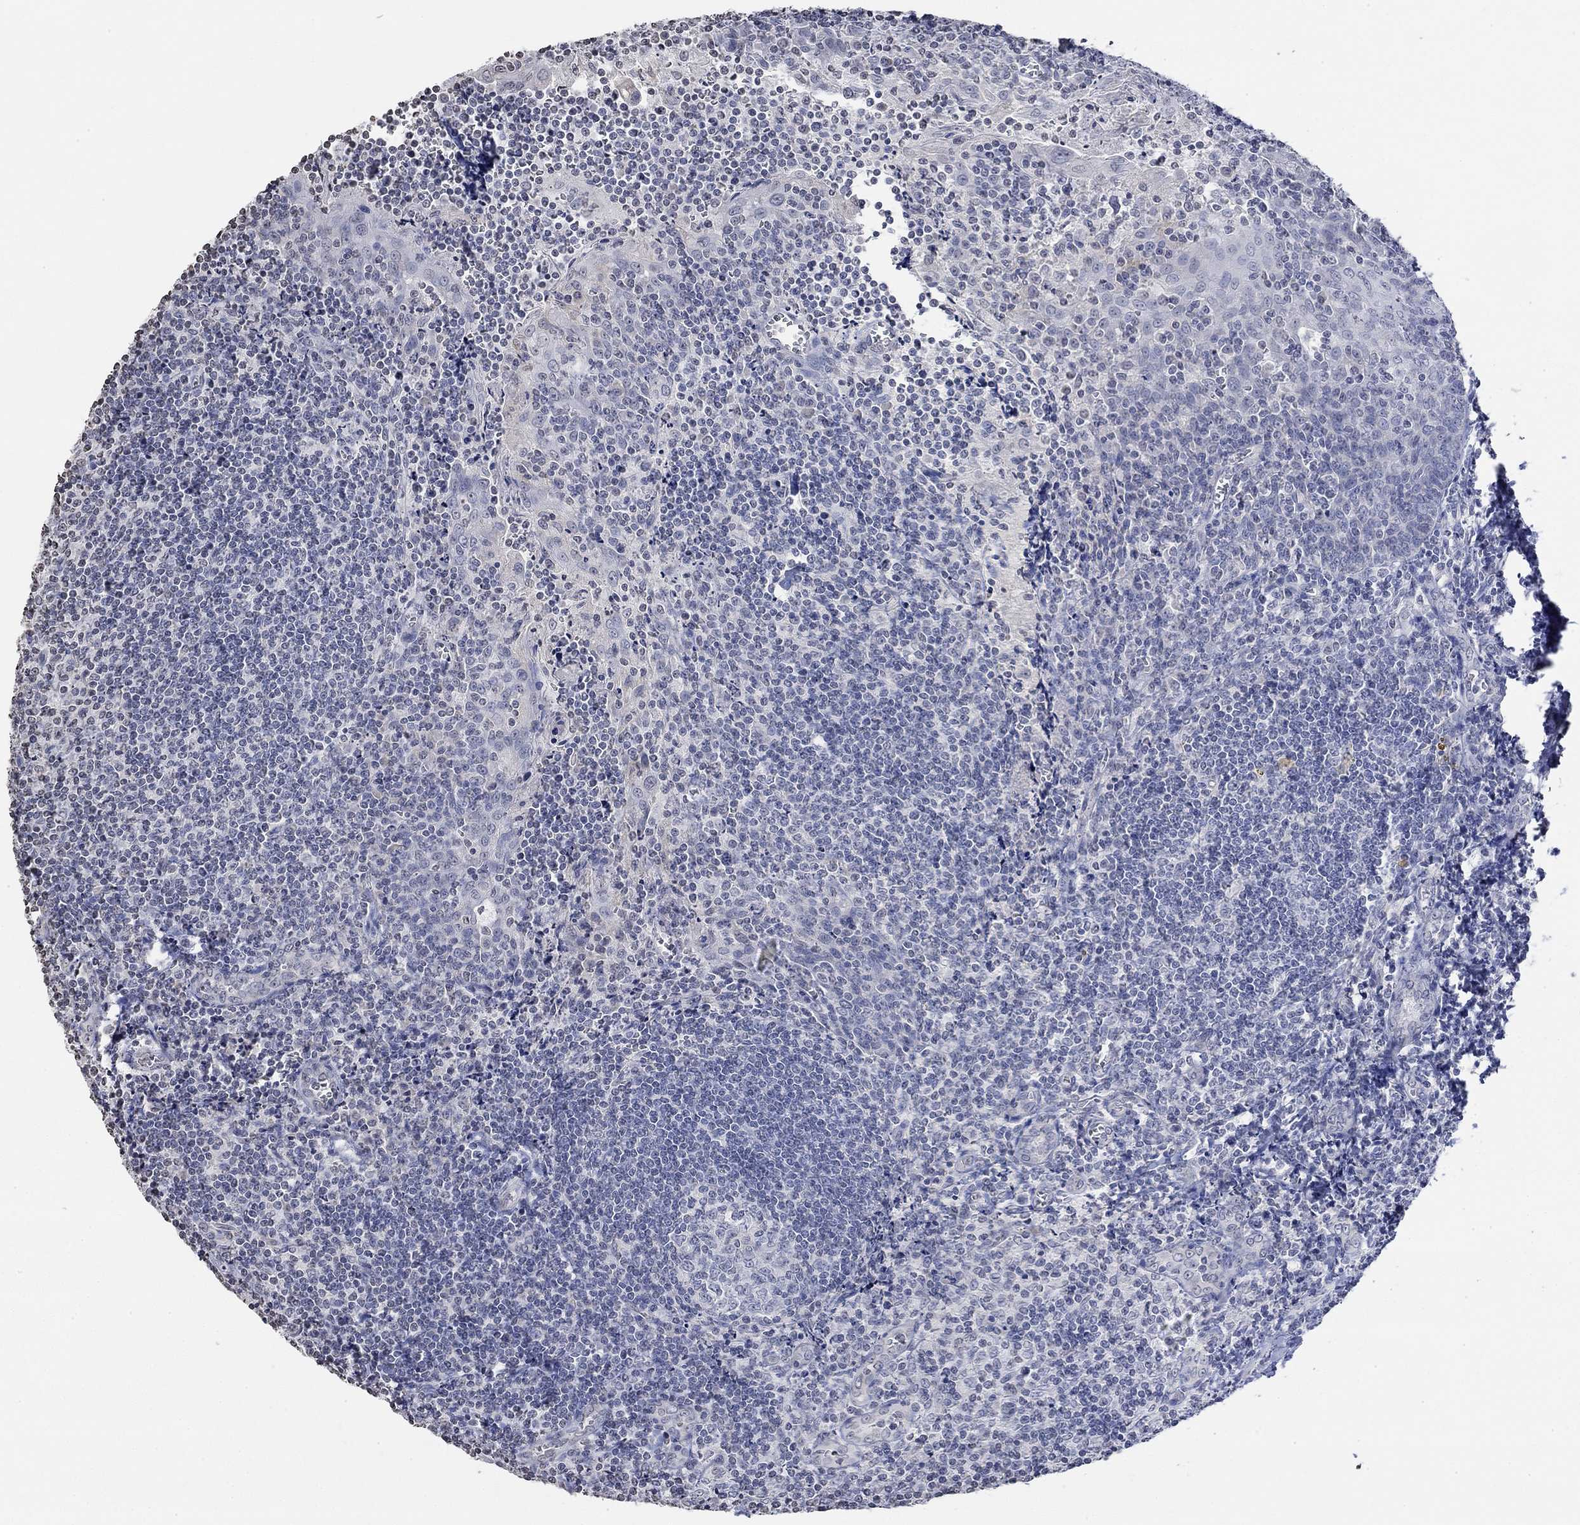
{"staining": {"intensity": "negative", "quantity": "none", "location": "none"}, "tissue": "tonsil", "cell_type": "Germinal center cells", "image_type": "normal", "snomed": [{"axis": "morphology", "description": "Normal tissue, NOS"}, {"axis": "morphology", "description": "Inflammation, NOS"}, {"axis": "topography", "description": "Tonsil"}], "caption": "IHC micrograph of benign tonsil: human tonsil stained with DAB reveals no significant protein expression in germinal center cells.", "gene": "TMEM255A", "patient": {"sex": "female", "age": 31}}